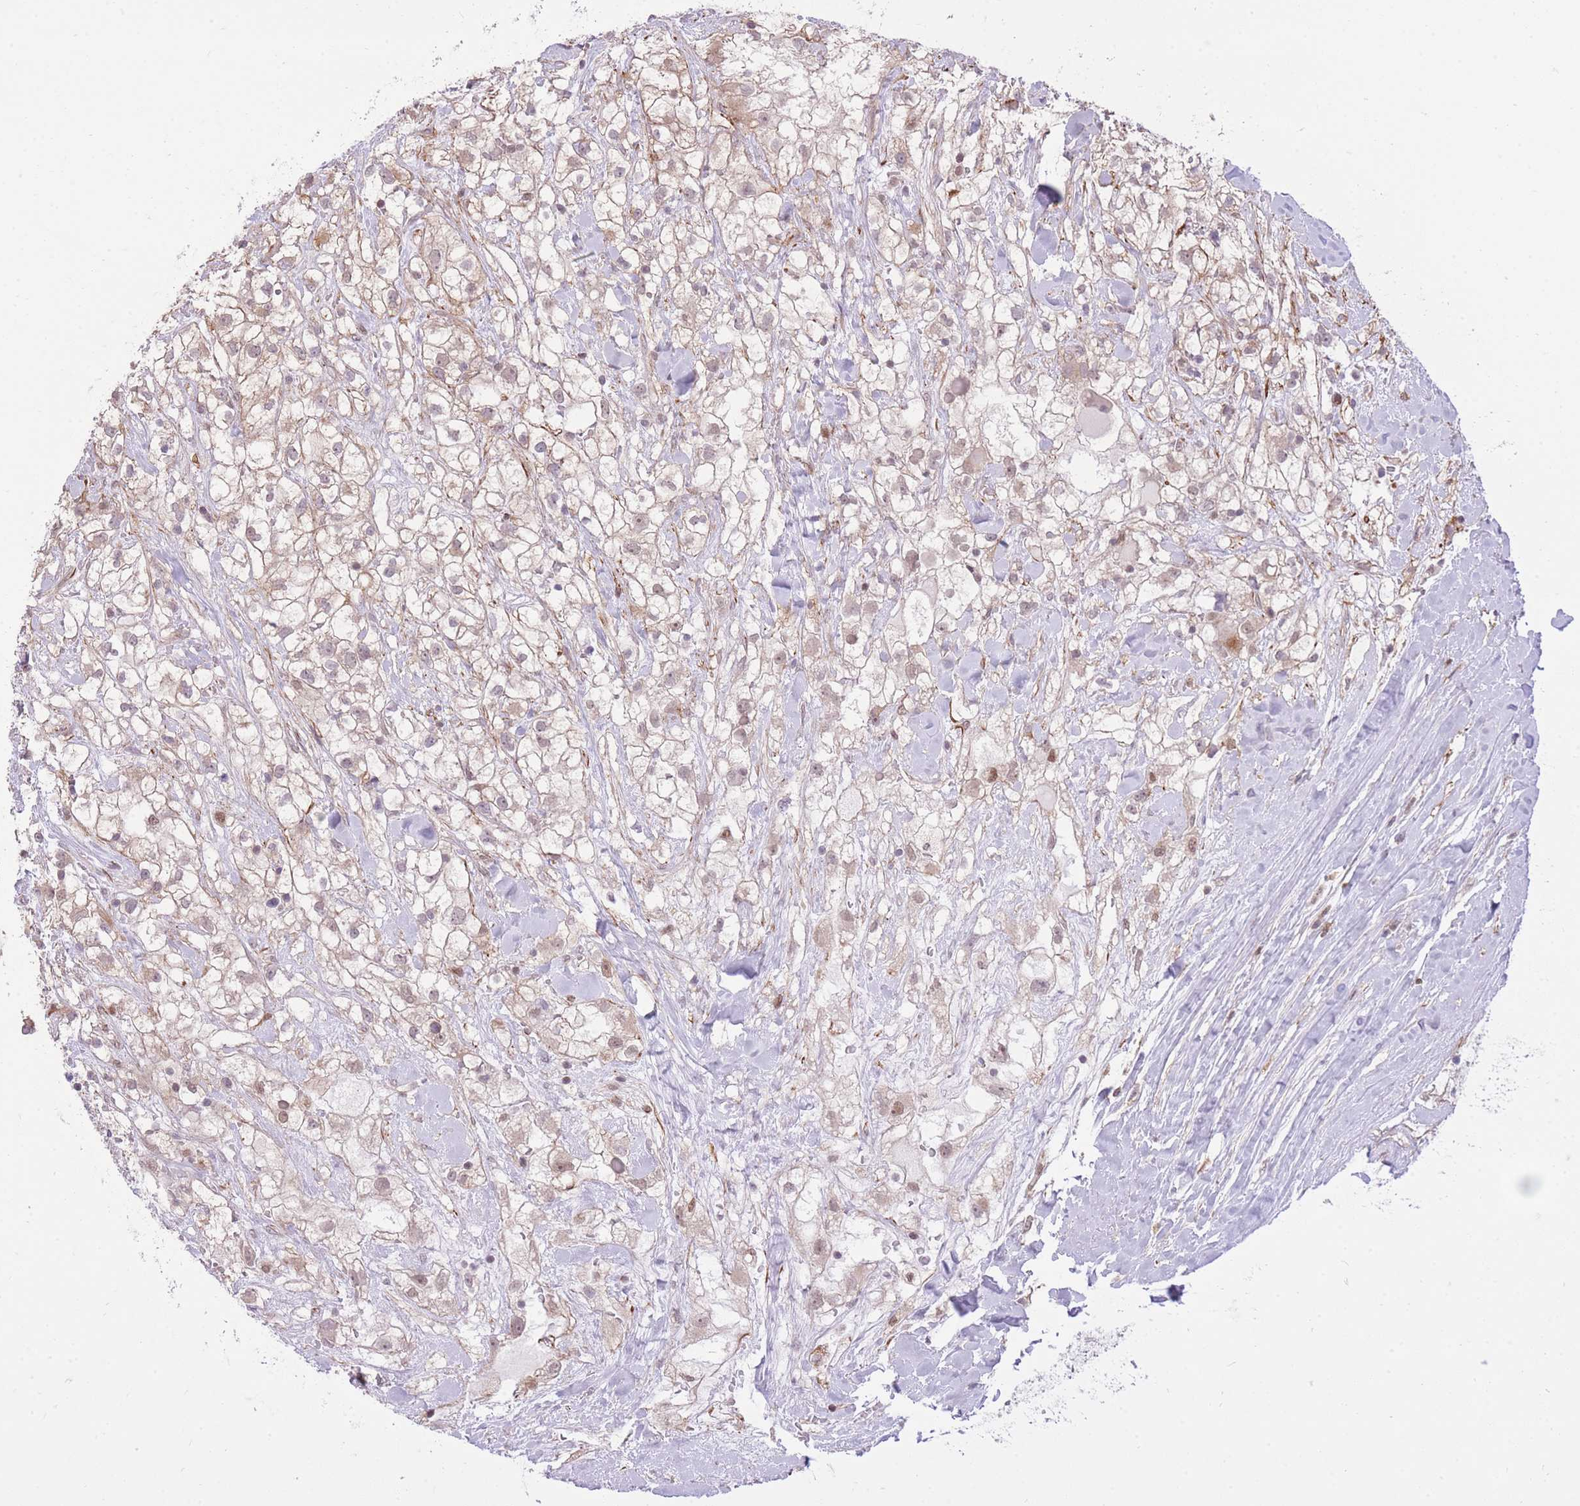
{"staining": {"intensity": "weak", "quantity": "<25%", "location": "cytoplasmic/membranous,nuclear"}, "tissue": "renal cancer", "cell_type": "Tumor cells", "image_type": "cancer", "snomed": [{"axis": "morphology", "description": "Adenocarcinoma, NOS"}, {"axis": "topography", "description": "Kidney"}], "caption": "DAB immunohistochemical staining of adenocarcinoma (renal) reveals no significant expression in tumor cells.", "gene": "ELL", "patient": {"sex": "male", "age": 59}}